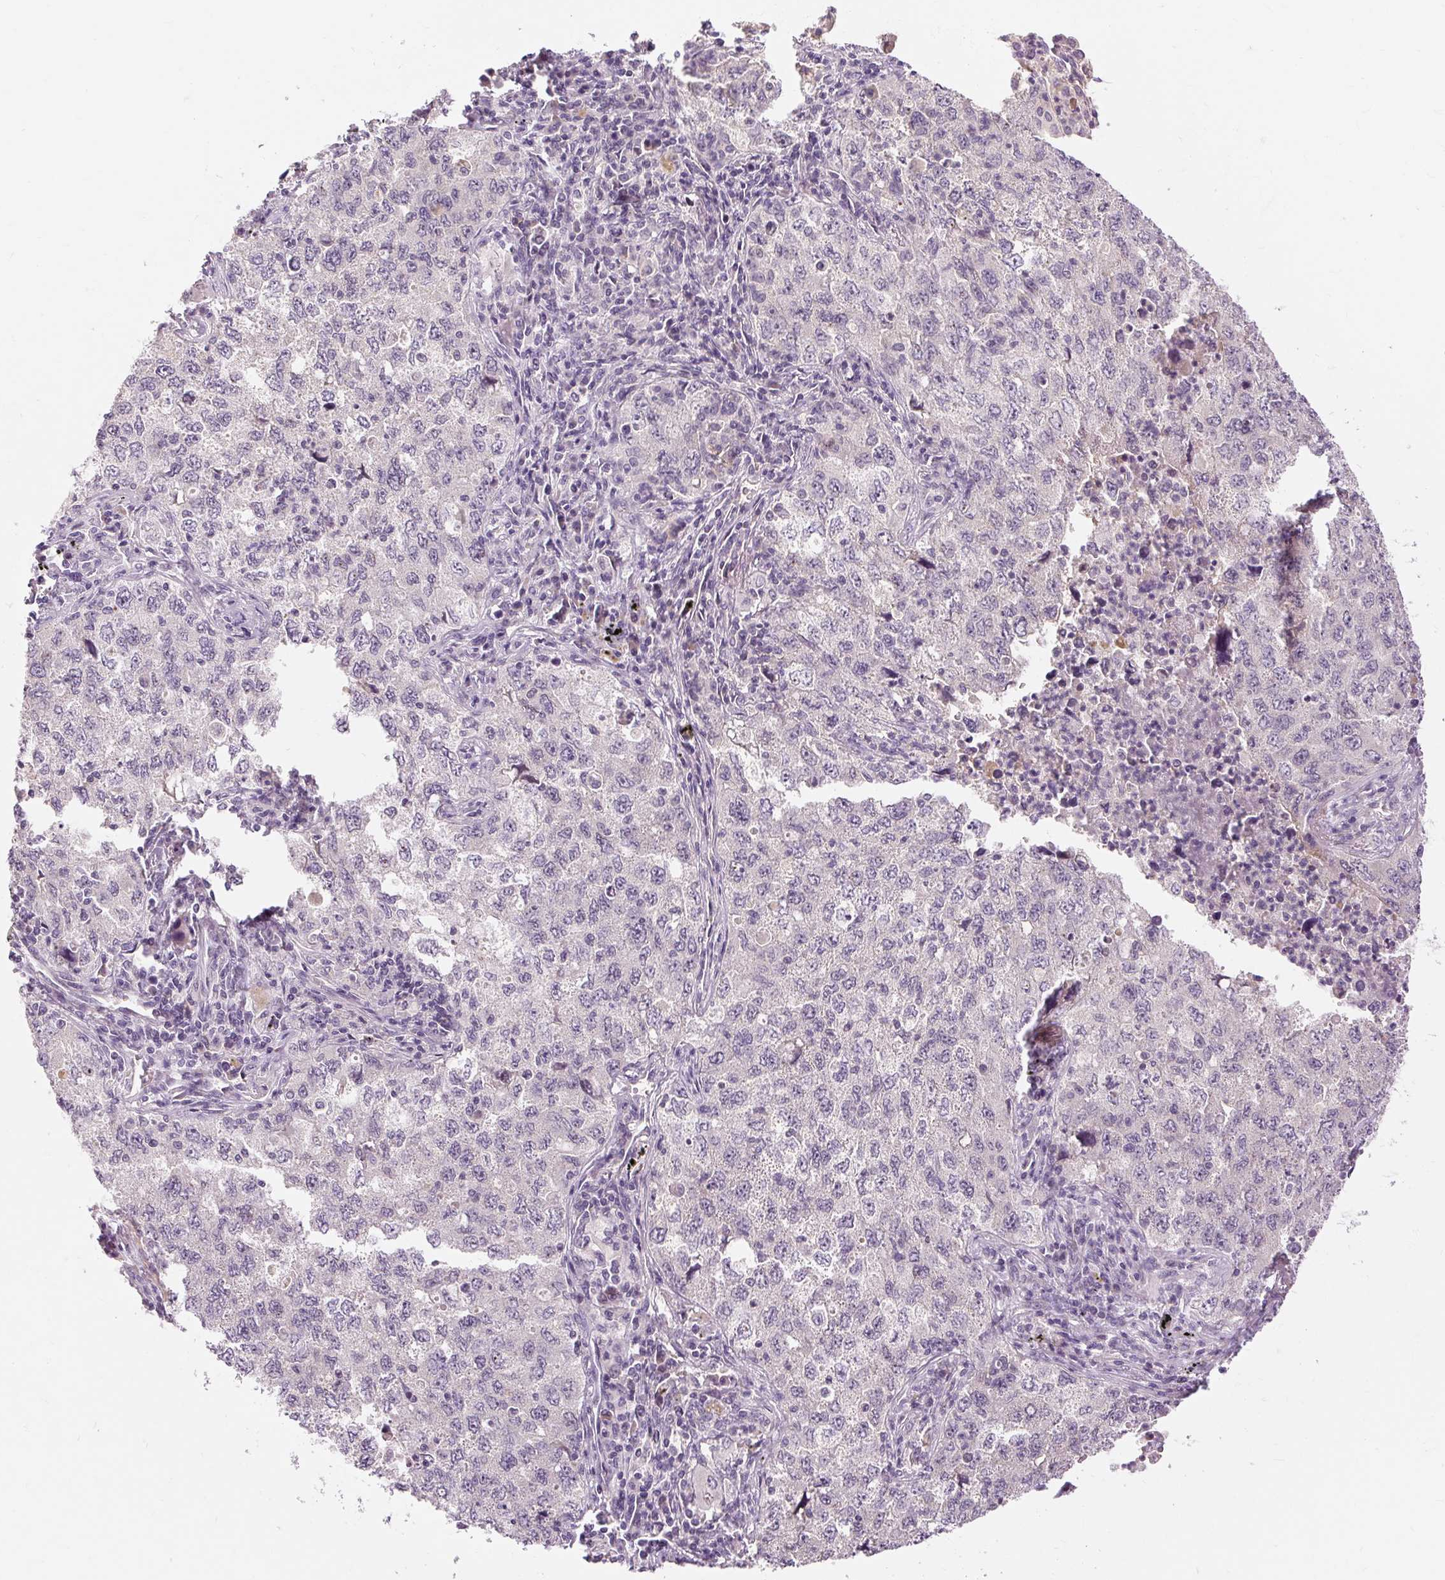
{"staining": {"intensity": "negative", "quantity": "none", "location": "none"}, "tissue": "lung cancer", "cell_type": "Tumor cells", "image_type": "cancer", "snomed": [{"axis": "morphology", "description": "Adenocarcinoma, NOS"}, {"axis": "topography", "description": "Lung"}], "caption": "This is an immunohistochemistry (IHC) image of adenocarcinoma (lung). There is no expression in tumor cells.", "gene": "CAPN3", "patient": {"sex": "female", "age": 57}}